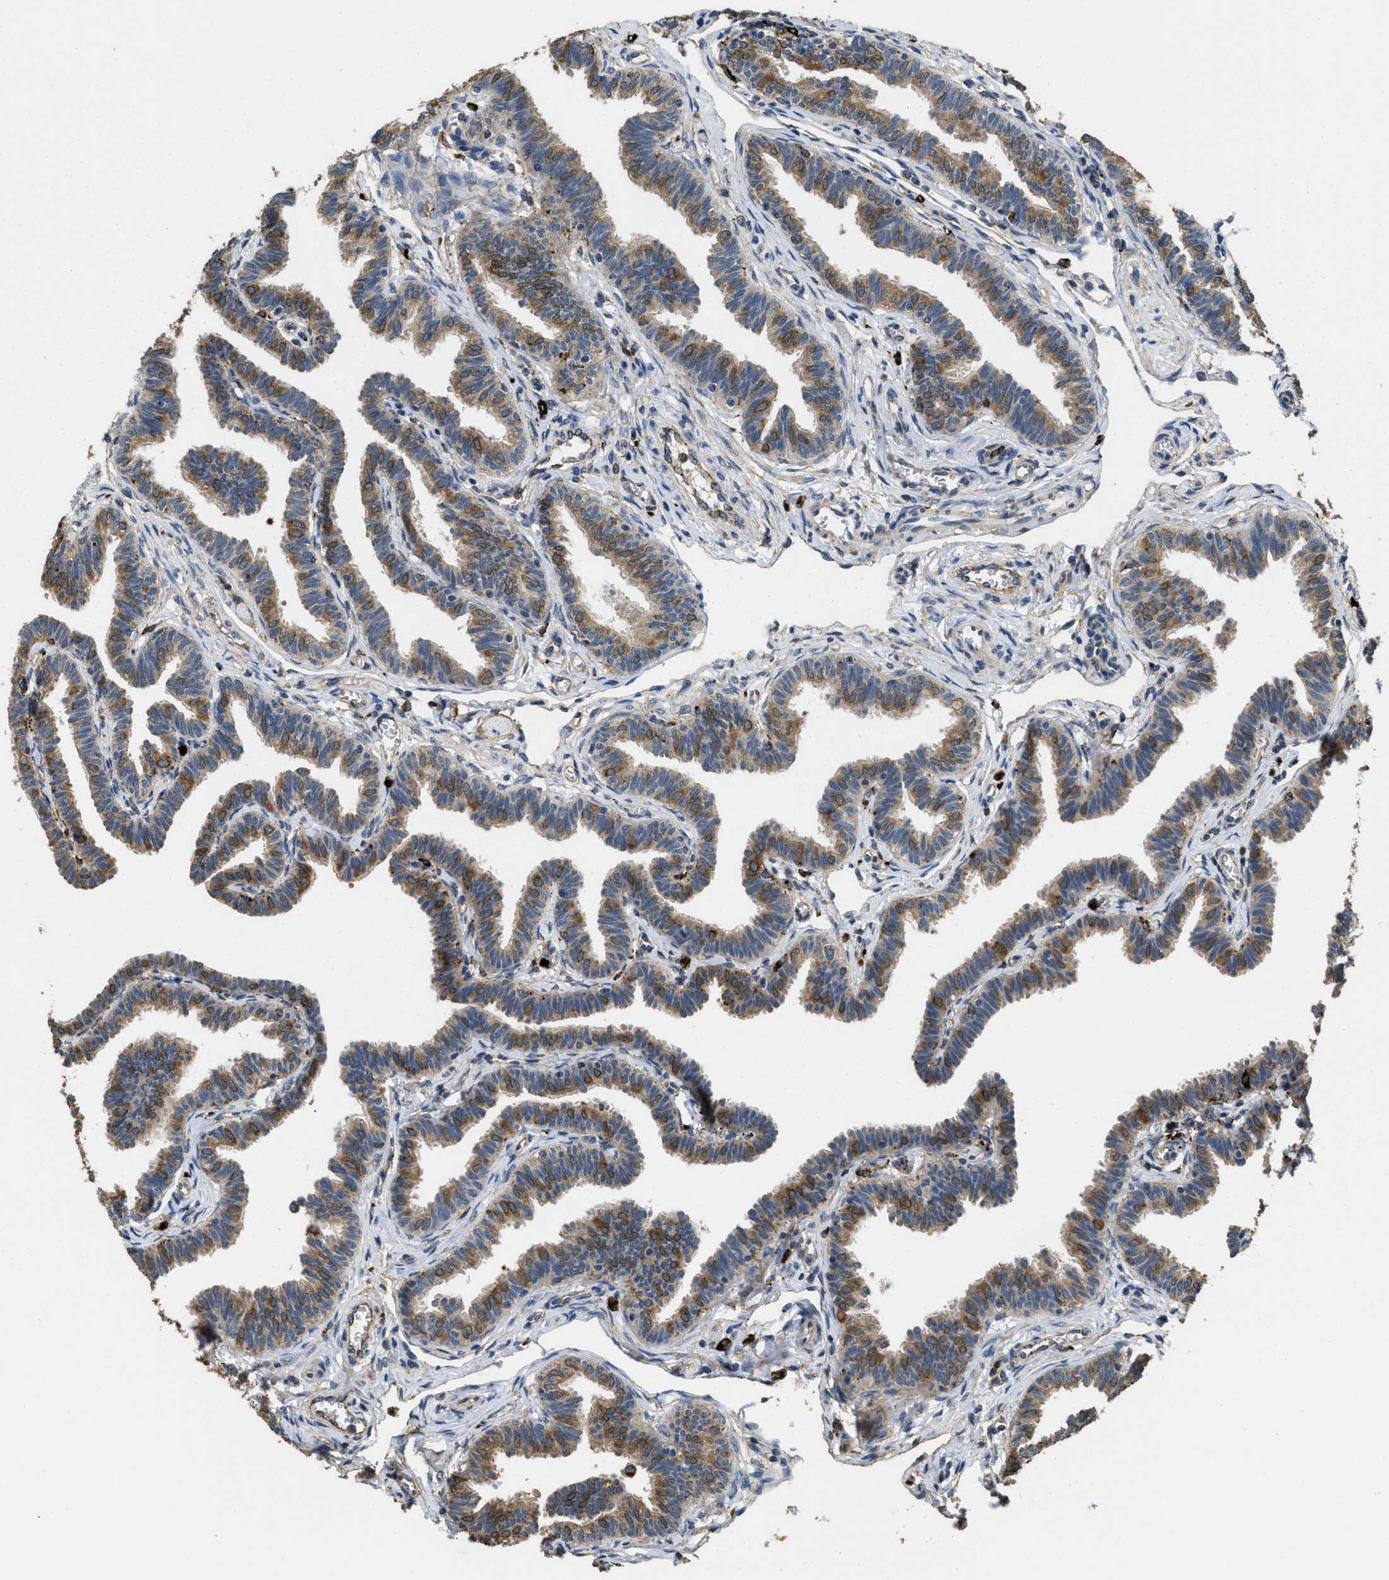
{"staining": {"intensity": "moderate", "quantity": ">75%", "location": "cytoplasmic/membranous"}, "tissue": "fallopian tube", "cell_type": "Glandular cells", "image_type": "normal", "snomed": [{"axis": "morphology", "description": "Normal tissue, NOS"}, {"axis": "topography", "description": "Fallopian tube"}, {"axis": "topography", "description": "Ovary"}], "caption": "Immunohistochemistry (DAB) staining of normal human fallopian tube displays moderate cytoplasmic/membranous protein staining in about >75% of glandular cells. (Brightfield microscopy of DAB IHC at high magnification).", "gene": "BMPR2", "patient": {"sex": "female", "age": 23}}